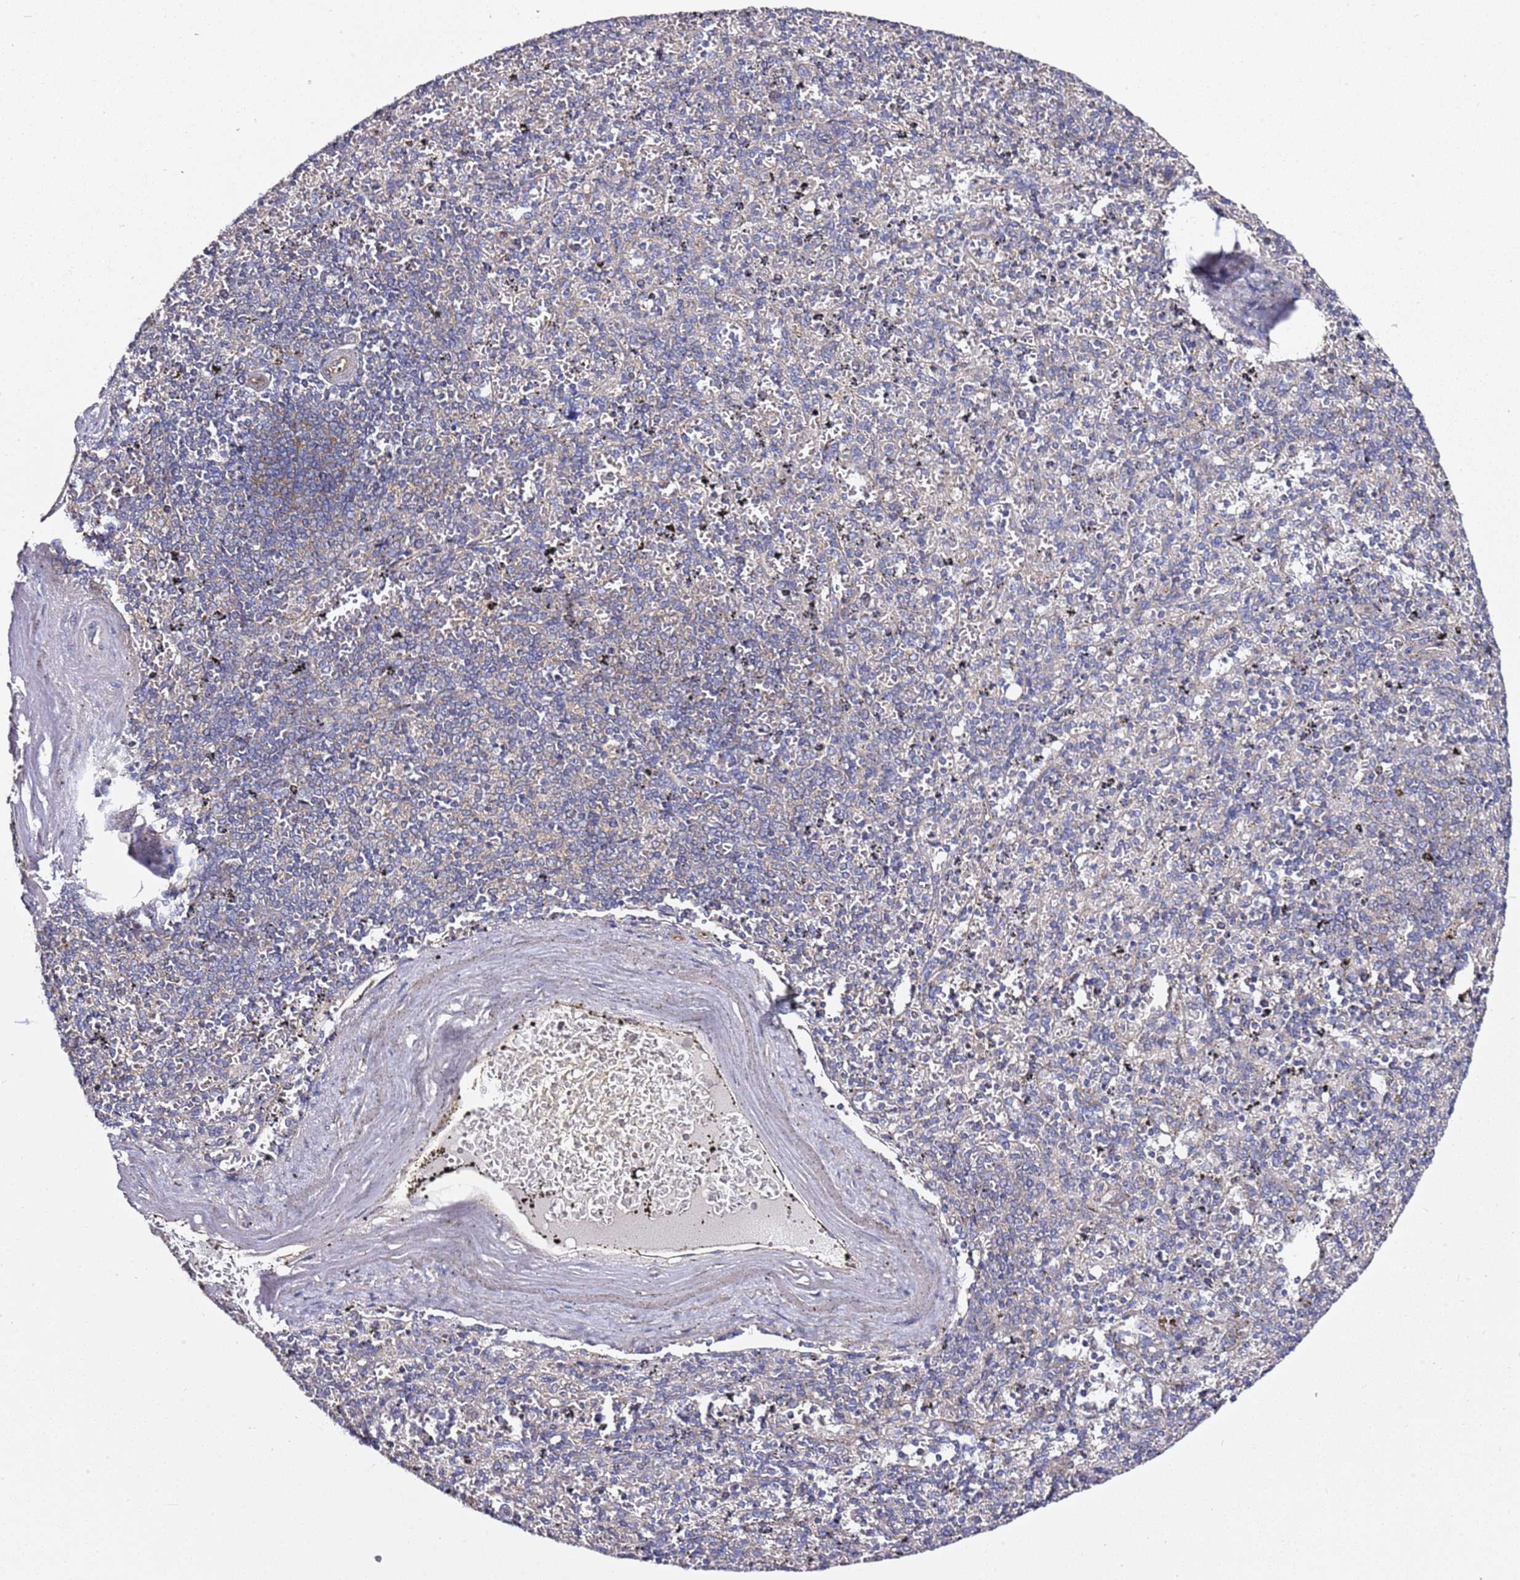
{"staining": {"intensity": "negative", "quantity": "none", "location": "none"}, "tissue": "spleen", "cell_type": "Cells in red pulp", "image_type": "normal", "snomed": [{"axis": "morphology", "description": "Normal tissue, NOS"}, {"axis": "topography", "description": "Spleen"}], "caption": "High magnification brightfield microscopy of unremarkable spleen stained with DAB (brown) and counterstained with hematoxylin (blue): cells in red pulp show no significant staining. (Immunohistochemistry (ihc), brightfield microscopy, high magnification).", "gene": "GNL1", "patient": {"sex": "male", "age": 82}}